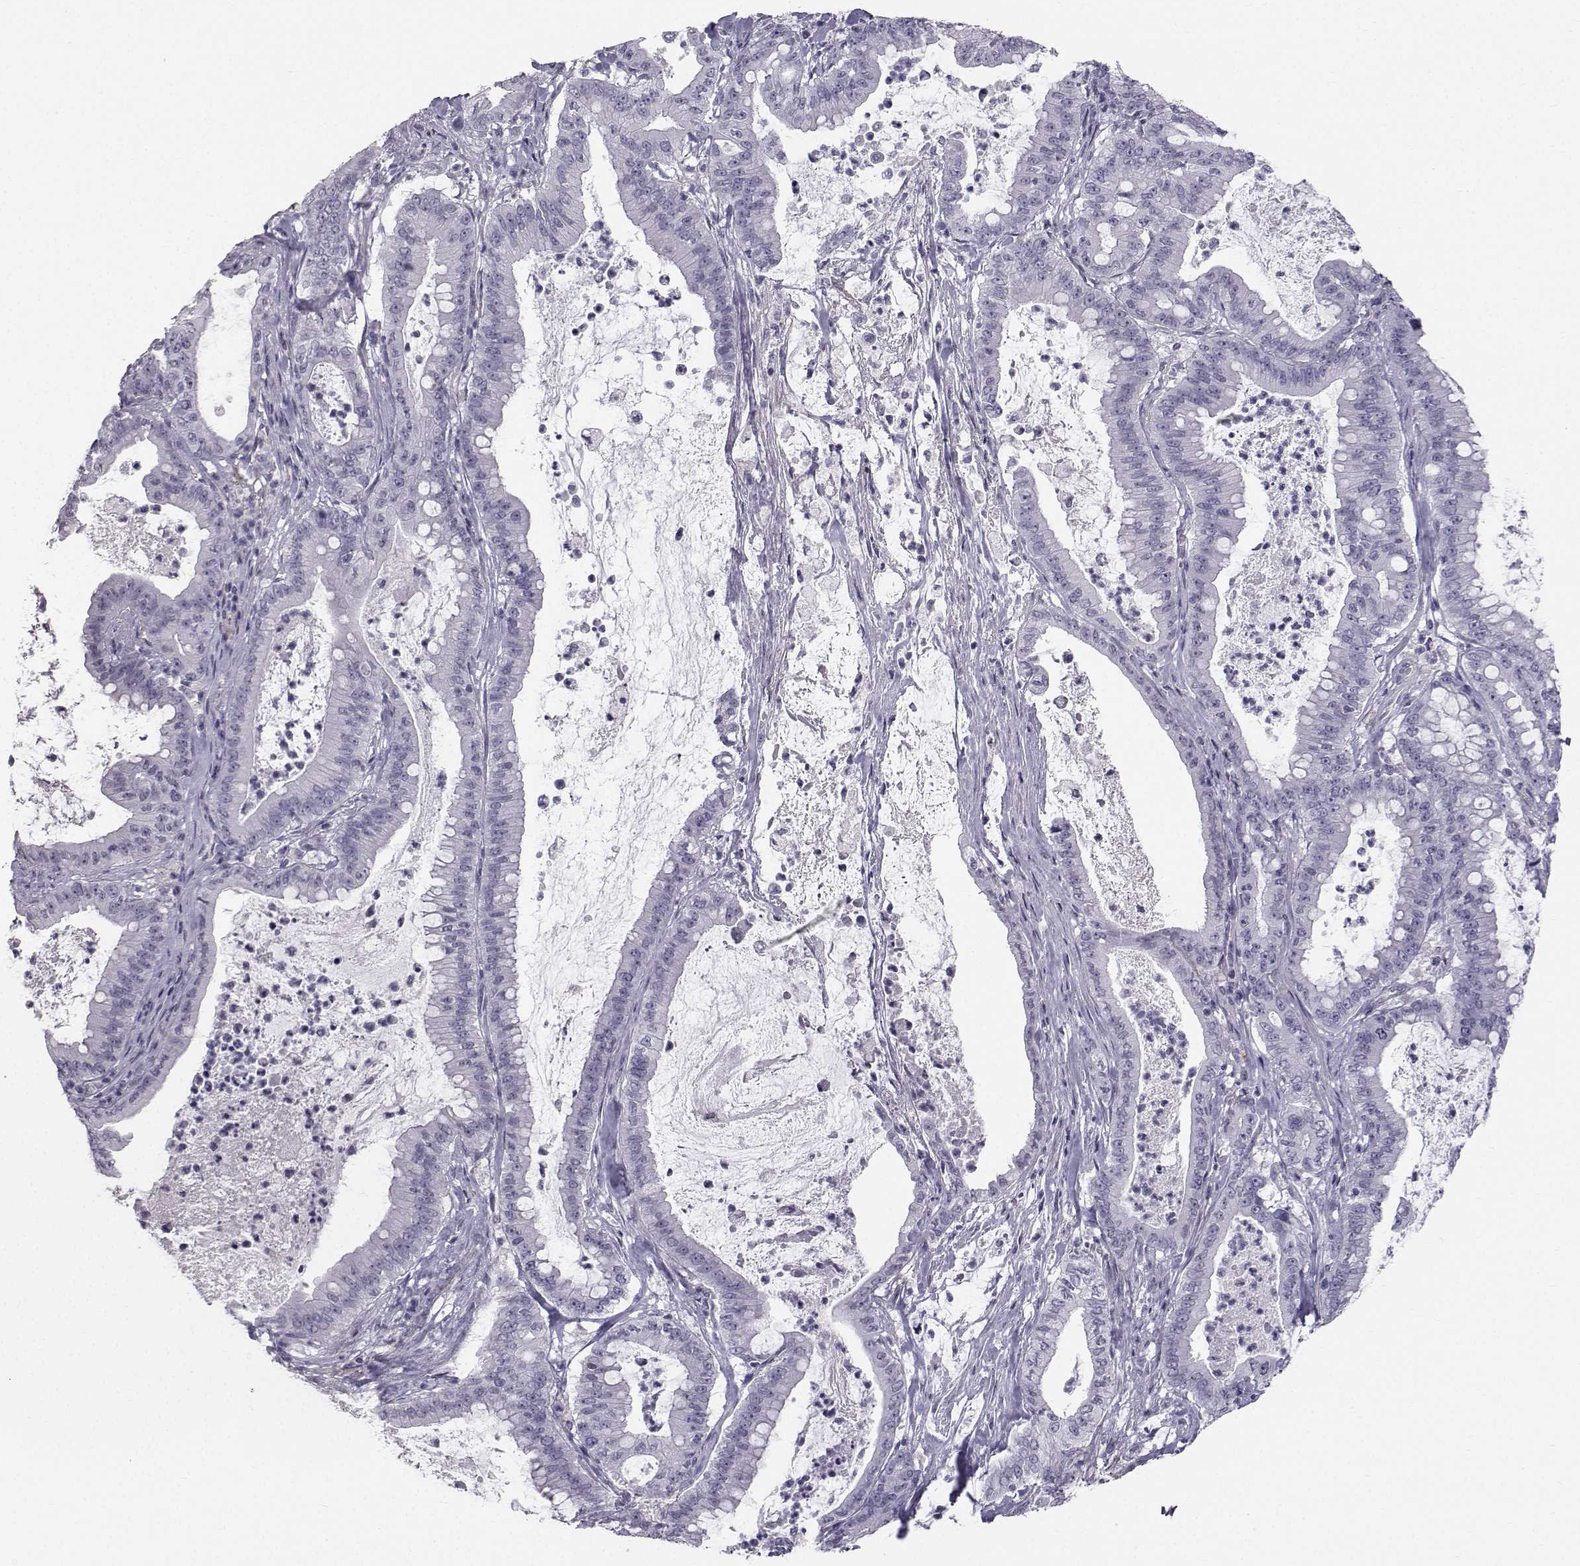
{"staining": {"intensity": "negative", "quantity": "none", "location": "none"}, "tissue": "pancreatic cancer", "cell_type": "Tumor cells", "image_type": "cancer", "snomed": [{"axis": "morphology", "description": "Adenocarcinoma, NOS"}, {"axis": "topography", "description": "Pancreas"}], "caption": "Human adenocarcinoma (pancreatic) stained for a protein using immunohistochemistry (IHC) exhibits no positivity in tumor cells.", "gene": "SPDYE4", "patient": {"sex": "male", "age": 71}}